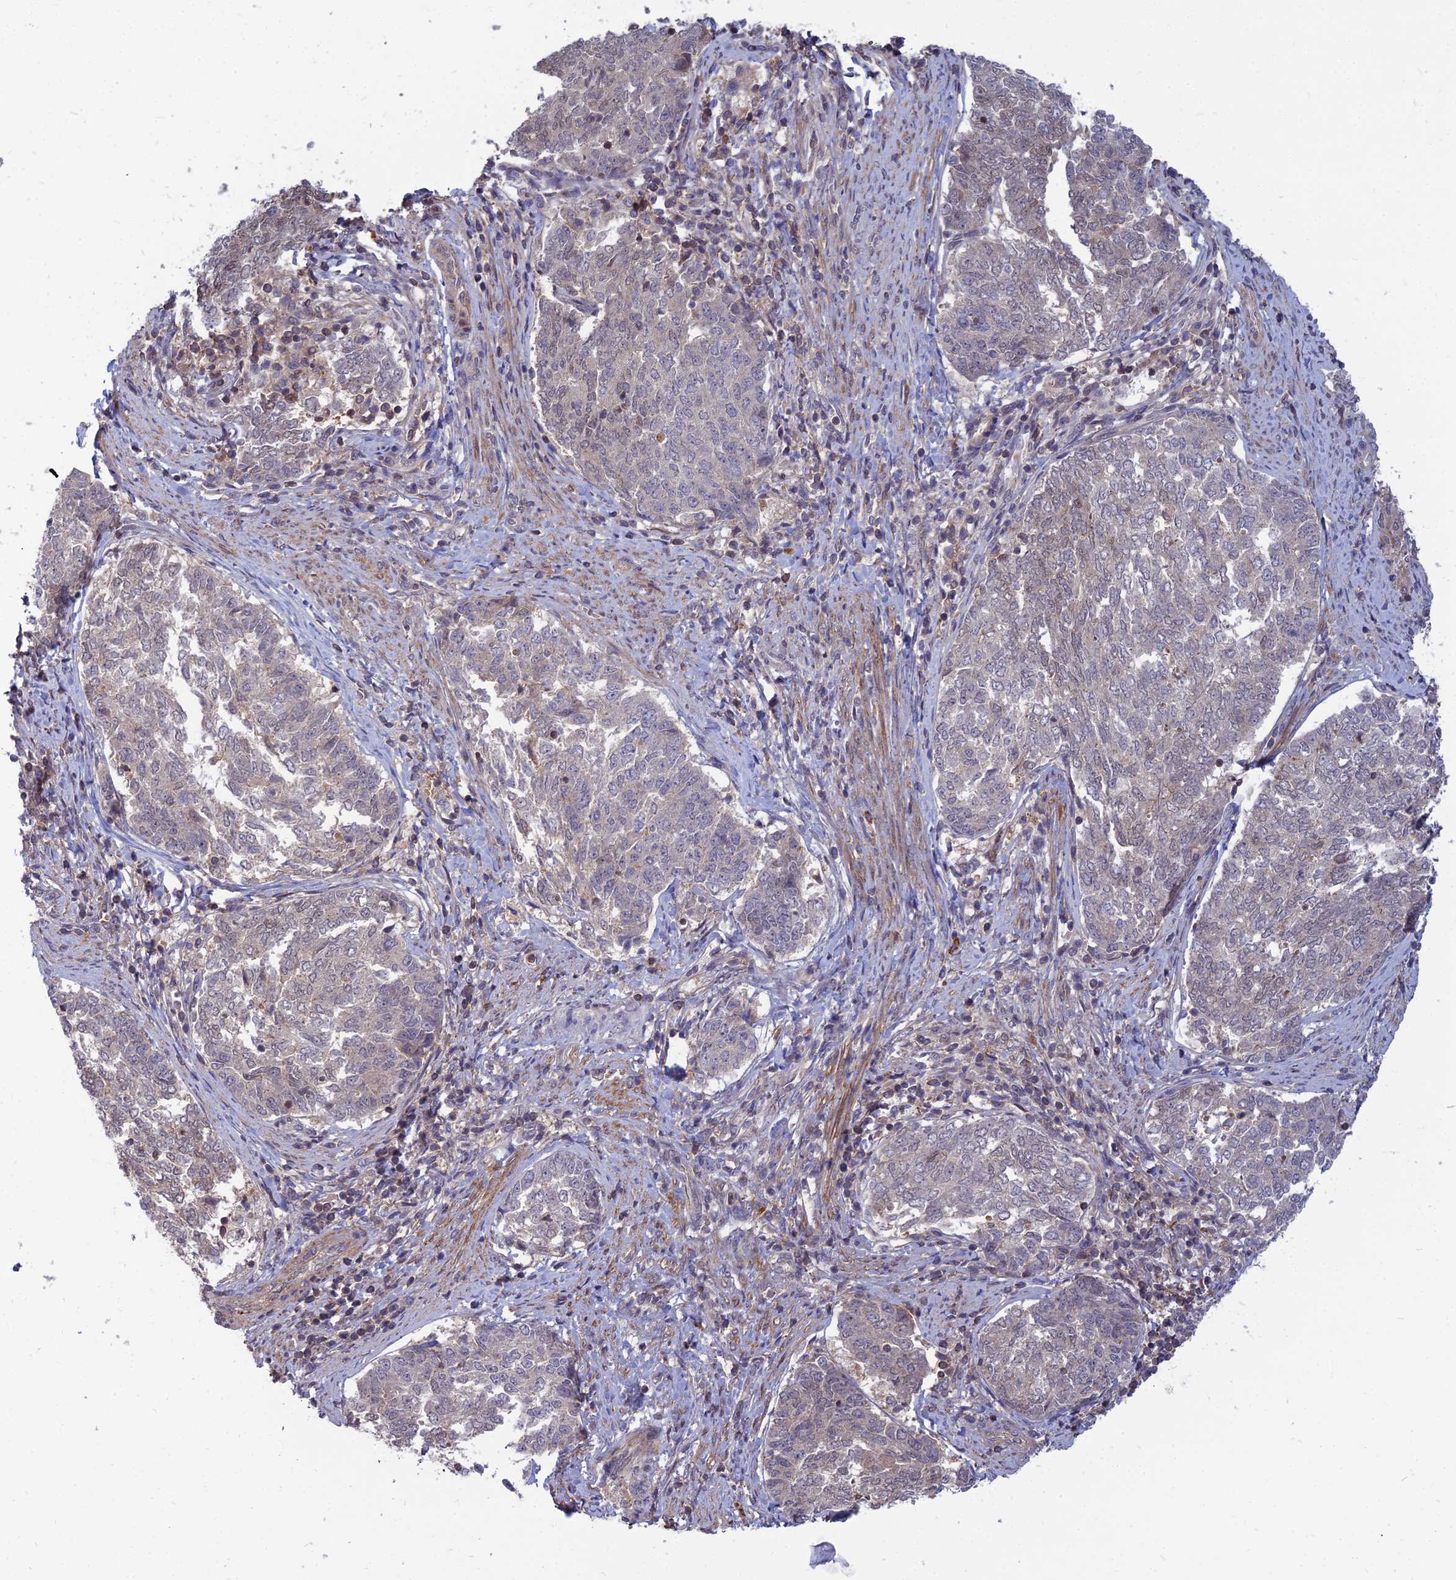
{"staining": {"intensity": "weak", "quantity": "<25%", "location": "cytoplasmic/membranous"}, "tissue": "endometrial cancer", "cell_type": "Tumor cells", "image_type": "cancer", "snomed": [{"axis": "morphology", "description": "Adenocarcinoma, NOS"}, {"axis": "topography", "description": "Endometrium"}], "caption": "Immunohistochemistry (IHC) of human endometrial adenocarcinoma demonstrates no positivity in tumor cells. Brightfield microscopy of immunohistochemistry (IHC) stained with DAB (brown) and hematoxylin (blue), captured at high magnification.", "gene": "OPA3", "patient": {"sex": "female", "age": 80}}